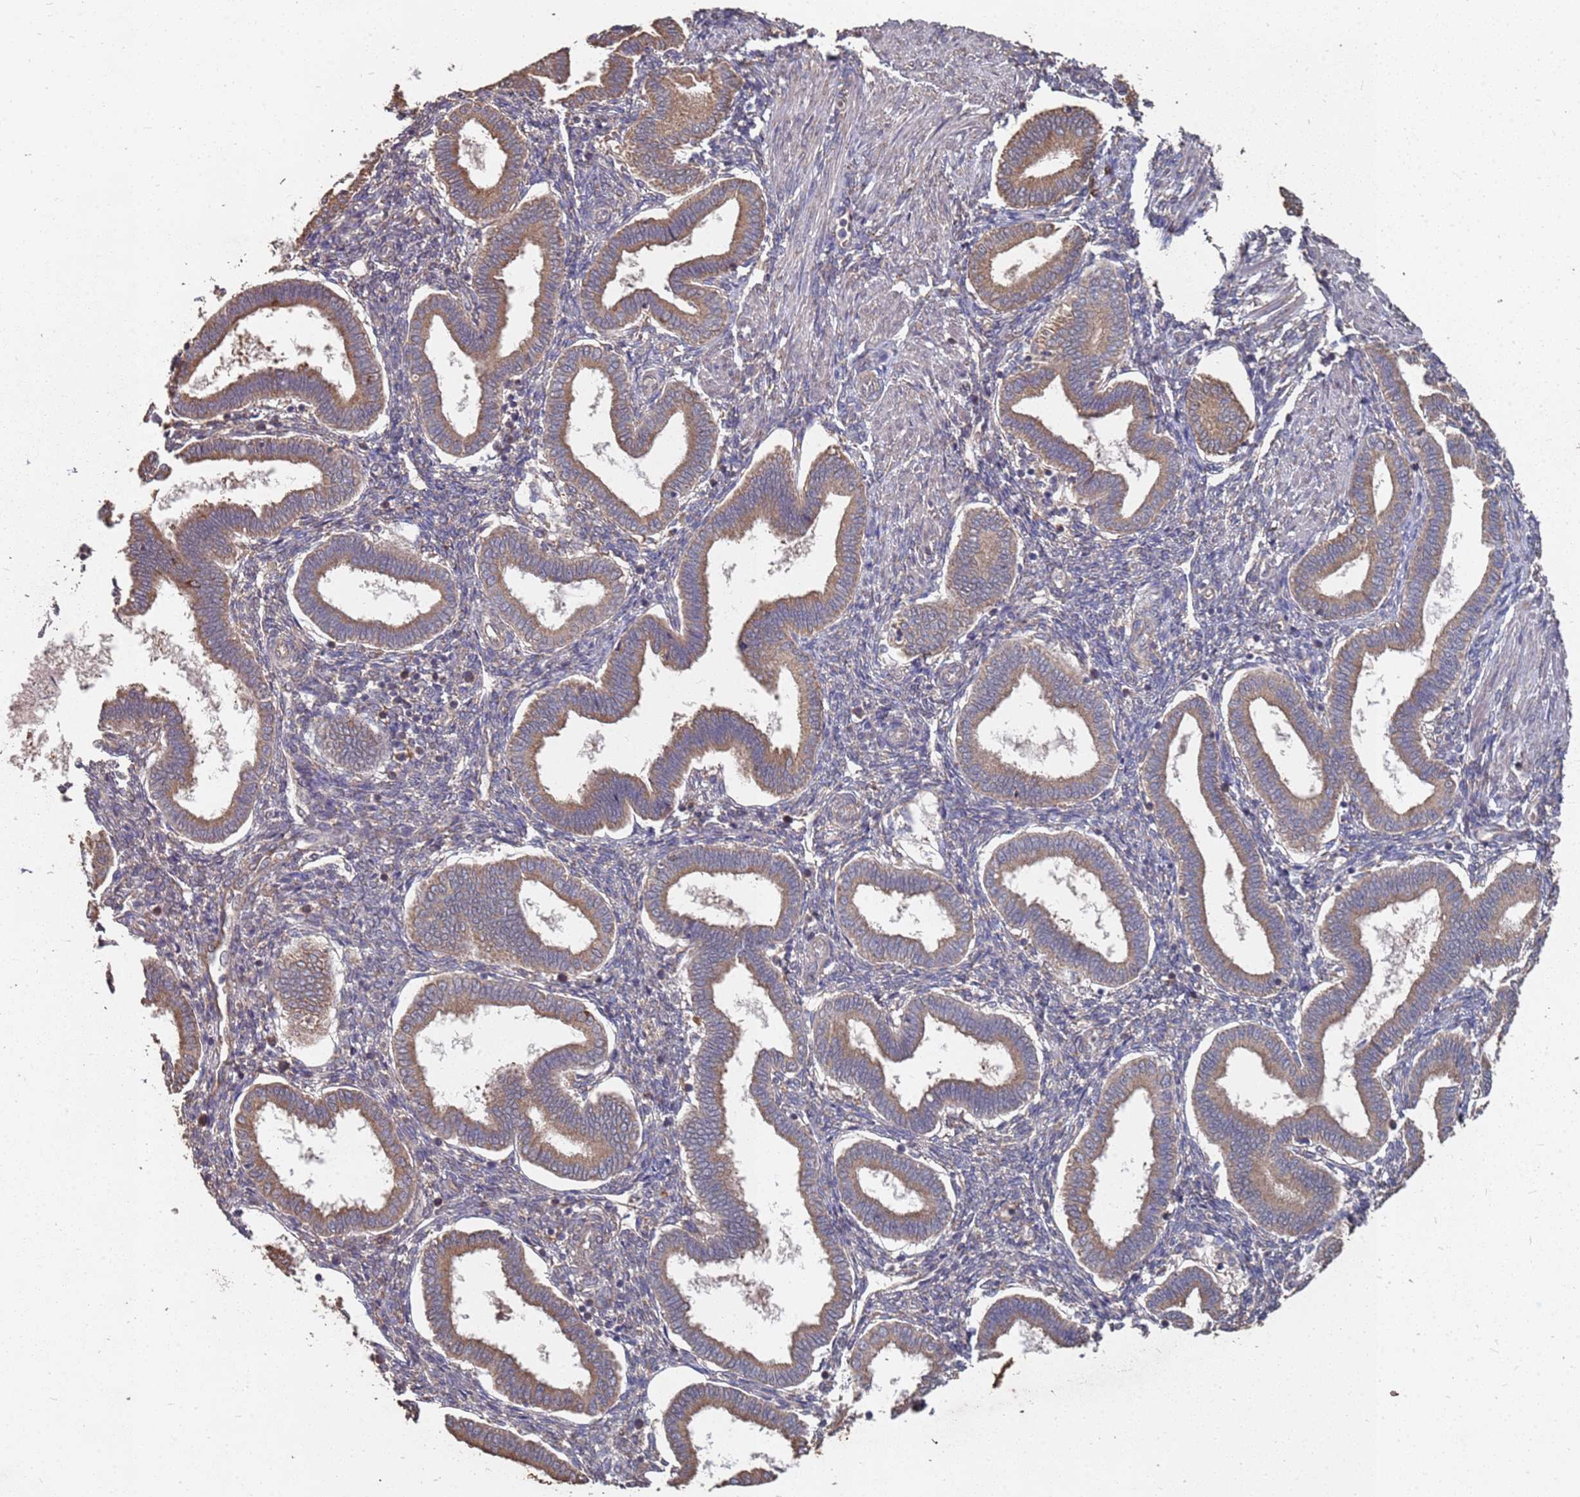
{"staining": {"intensity": "moderate", "quantity": "25%-75%", "location": "cytoplasmic/membranous"}, "tissue": "endometrium", "cell_type": "Cells in endometrial stroma", "image_type": "normal", "snomed": [{"axis": "morphology", "description": "Normal tissue, NOS"}, {"axis": "topography", "description": "Endometrium"}], "caption": "Approximately 25%-75% of cells in endometrial stroma in normal human endometrium exhibit moderate cytoplasmic/membranous protein expression as visualized by brown immunohistochemical staining.", "gene": "ATG5", "patient": {"sex": "female", "age": 24}}